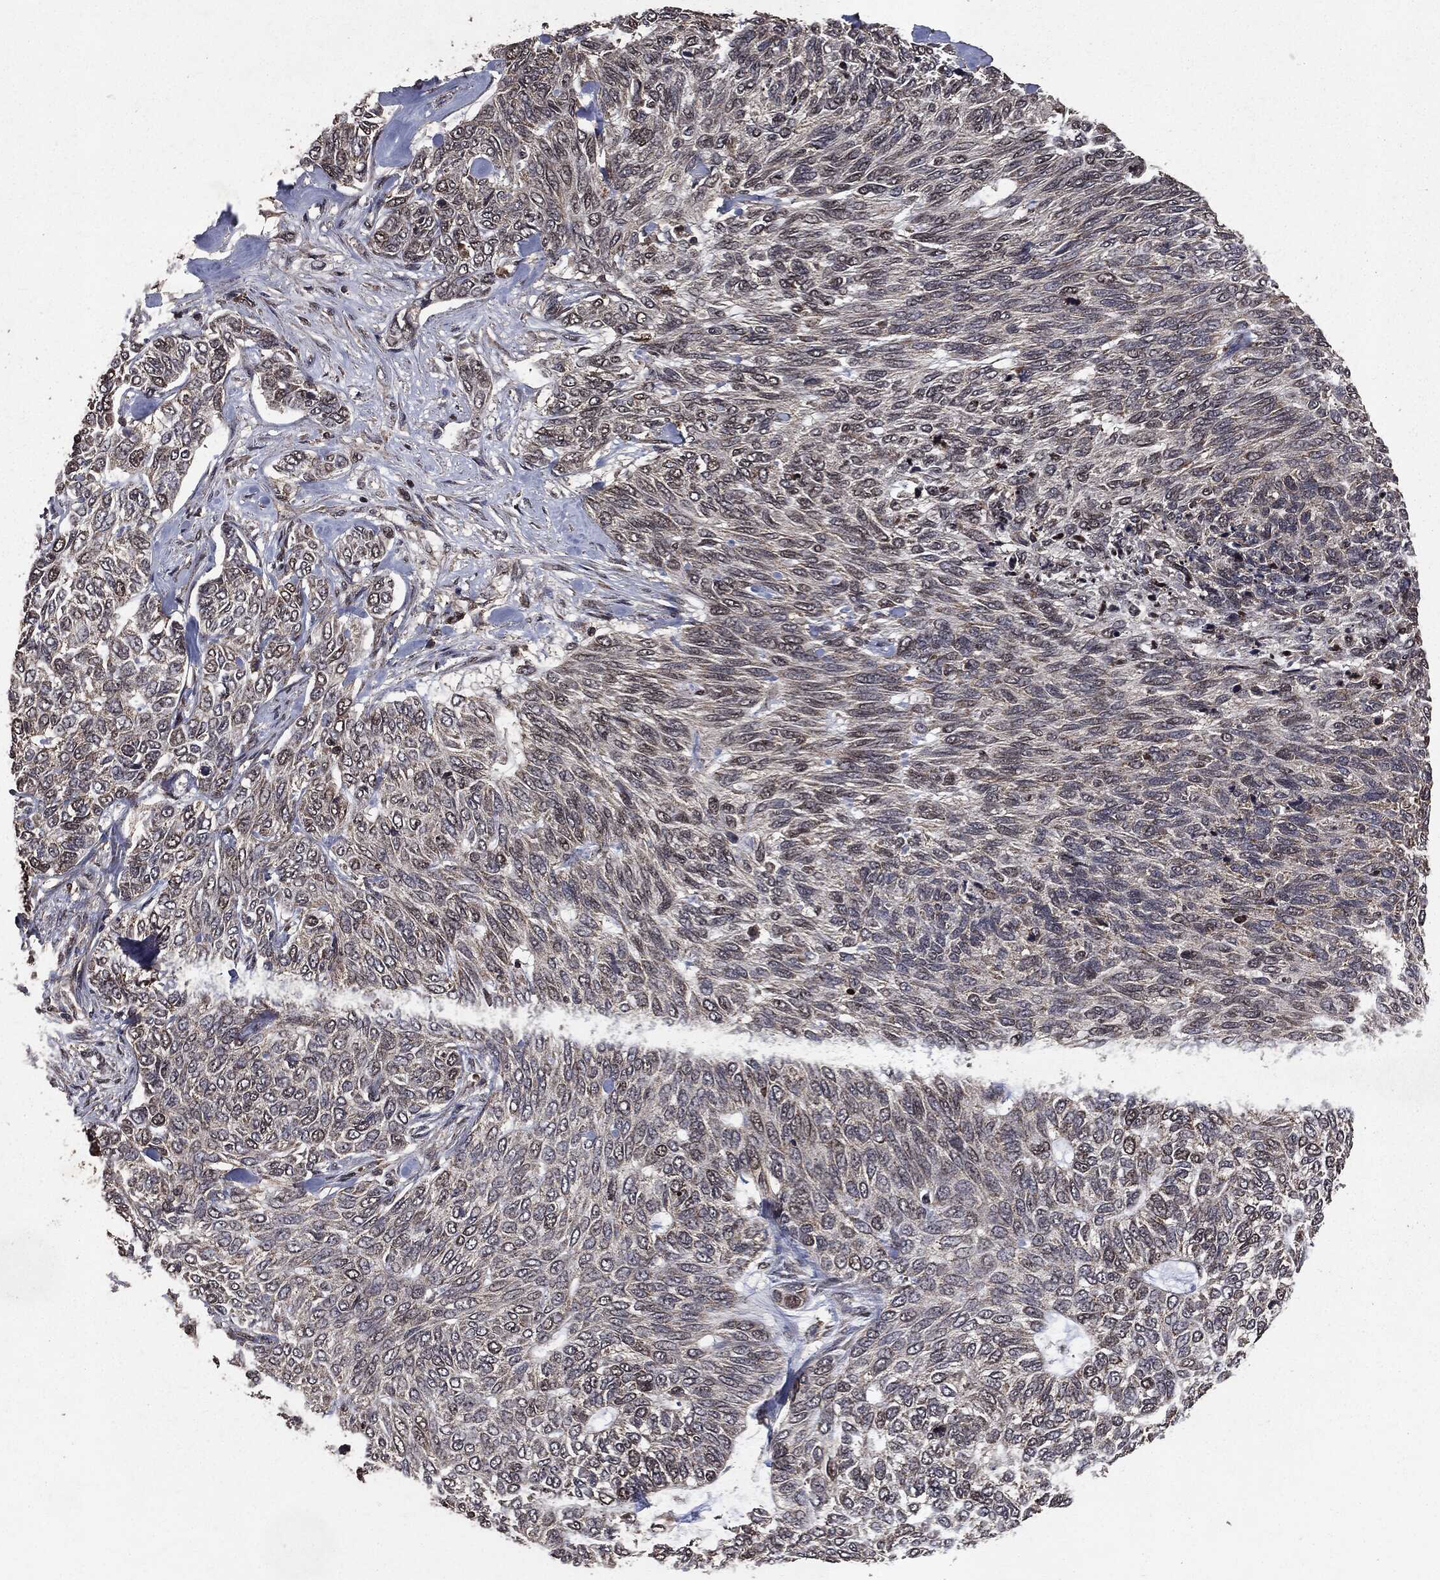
{"staining": {"intensity": "moderate", "quantity": "<25%", "location": "cytoplasmic/membranous,nuclear"}, "tissue": "skin cancer", "cell_type": "Tumor cells", "image_type": "cancer", "snomed": [{"axis": "morphology", "description": "Basal cell carcinoma"}, {"axis": "topography", "description": "Skin"}], "caption": "The immunohistochemical stain shows moderate cytoplasmic/membranous and nuclear positivity in tumor cells of skin cancer (basal cell carcinoma) tissue. The protein is stained brown, and the nuclei are stained in blue (DAB (3,3'-diaminobenzidine) IHC with brightfield microscopy, high magnification).", "gene": "PPP6R2", "patient": {"sex": "female", "age": 65}}